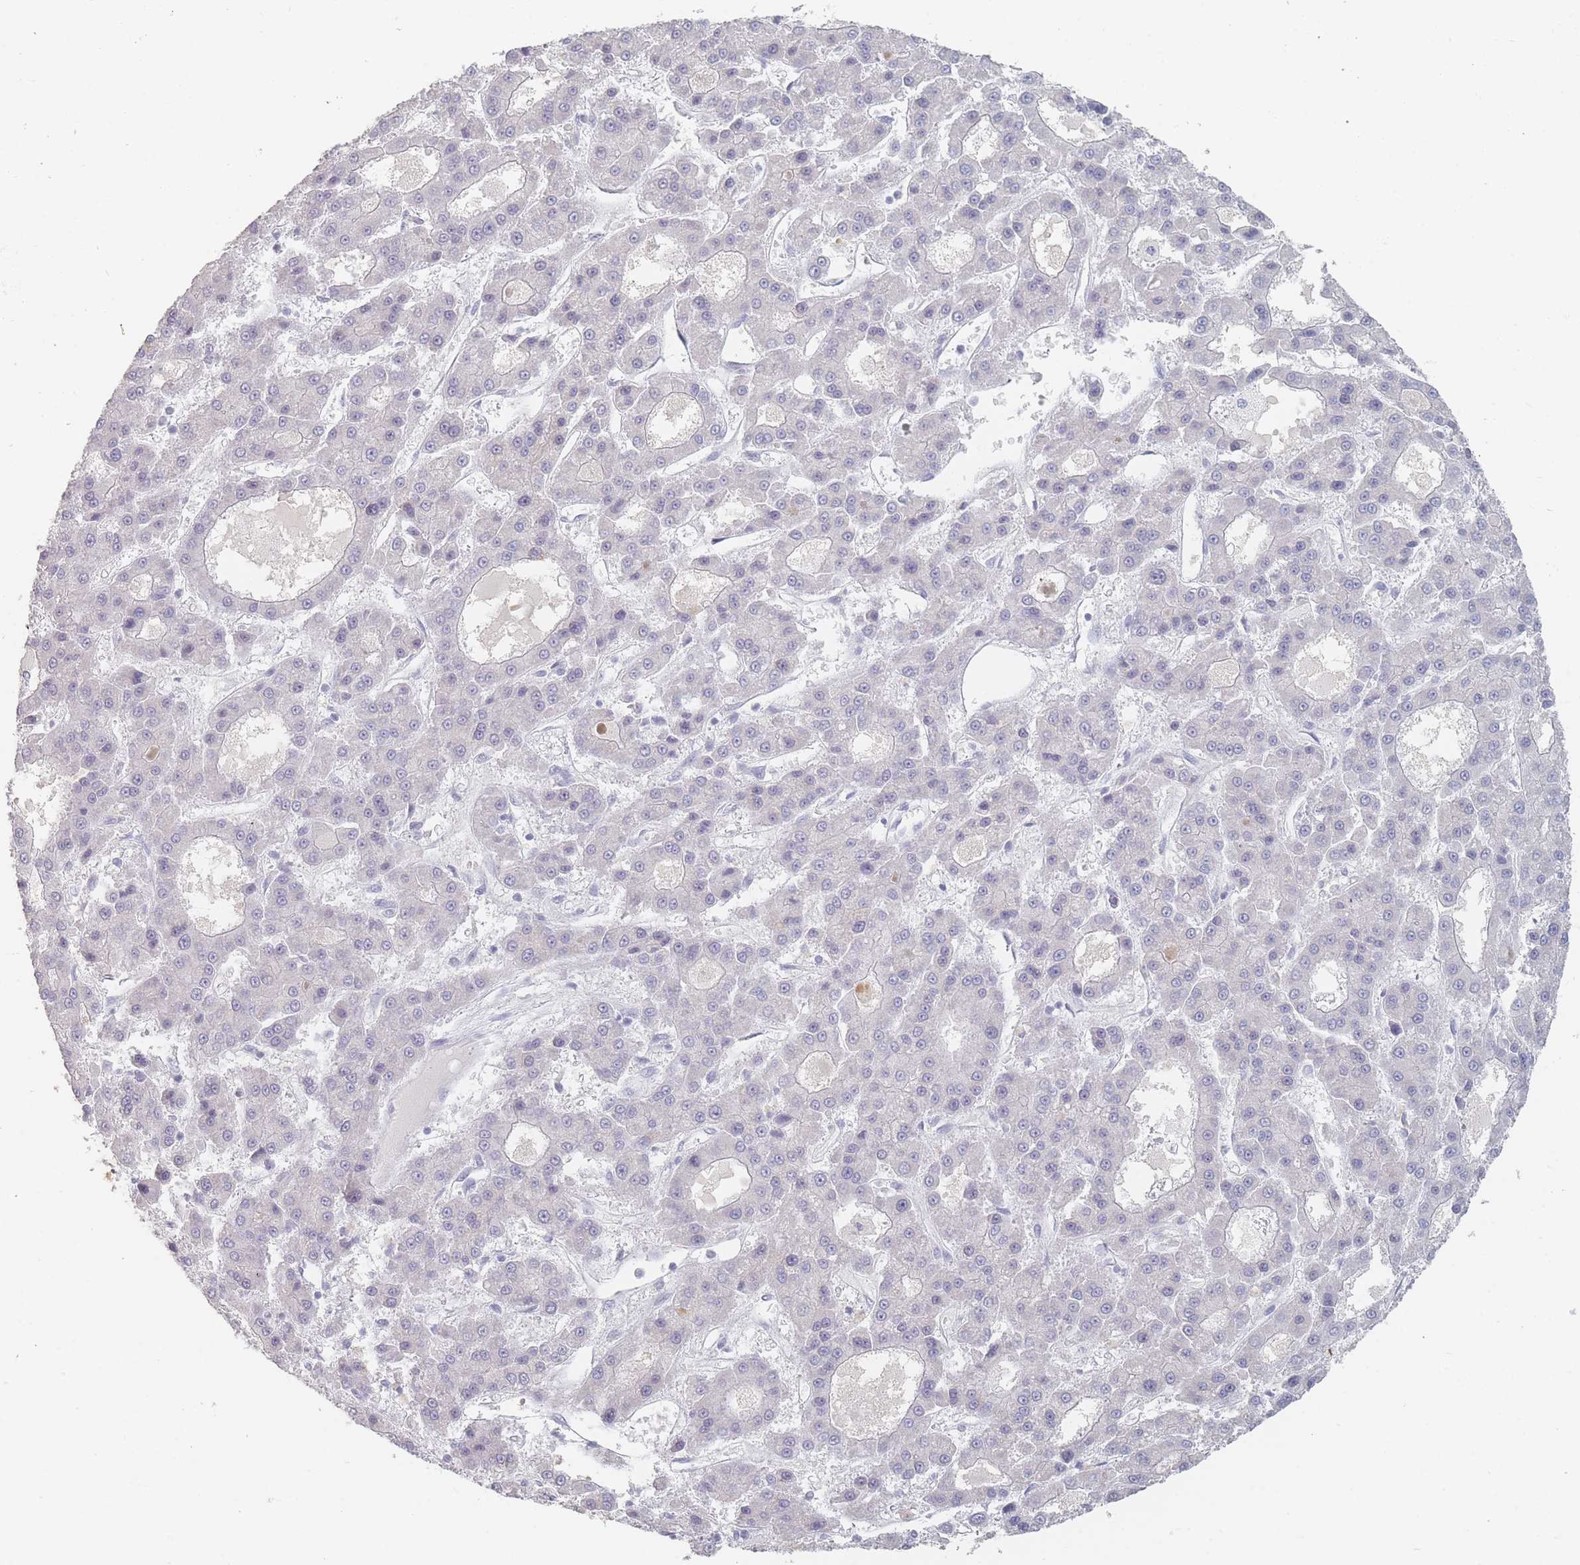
{"staining": {"intensity": "negative", "quantity": "none", "location": "none"}, "tissue": "liver cancer", "cell_type": "Tumor cells", "image_type": "cancer", "snomed": [{"axis": "morphology", "description": "Carcinoma, Hepatocellular, NOS"}, {"axis": "topography", "description": "Liver"}], "caption": "IHC micrograph of neoplastic tissue: liver hepatocellular carcinoma stained with DAB (3,3'-diaminobenzidine) reveals no significant protein staining in tumor cells.", "gene": "HELZ2", "patient": {"sex": "male", "age": 70}}